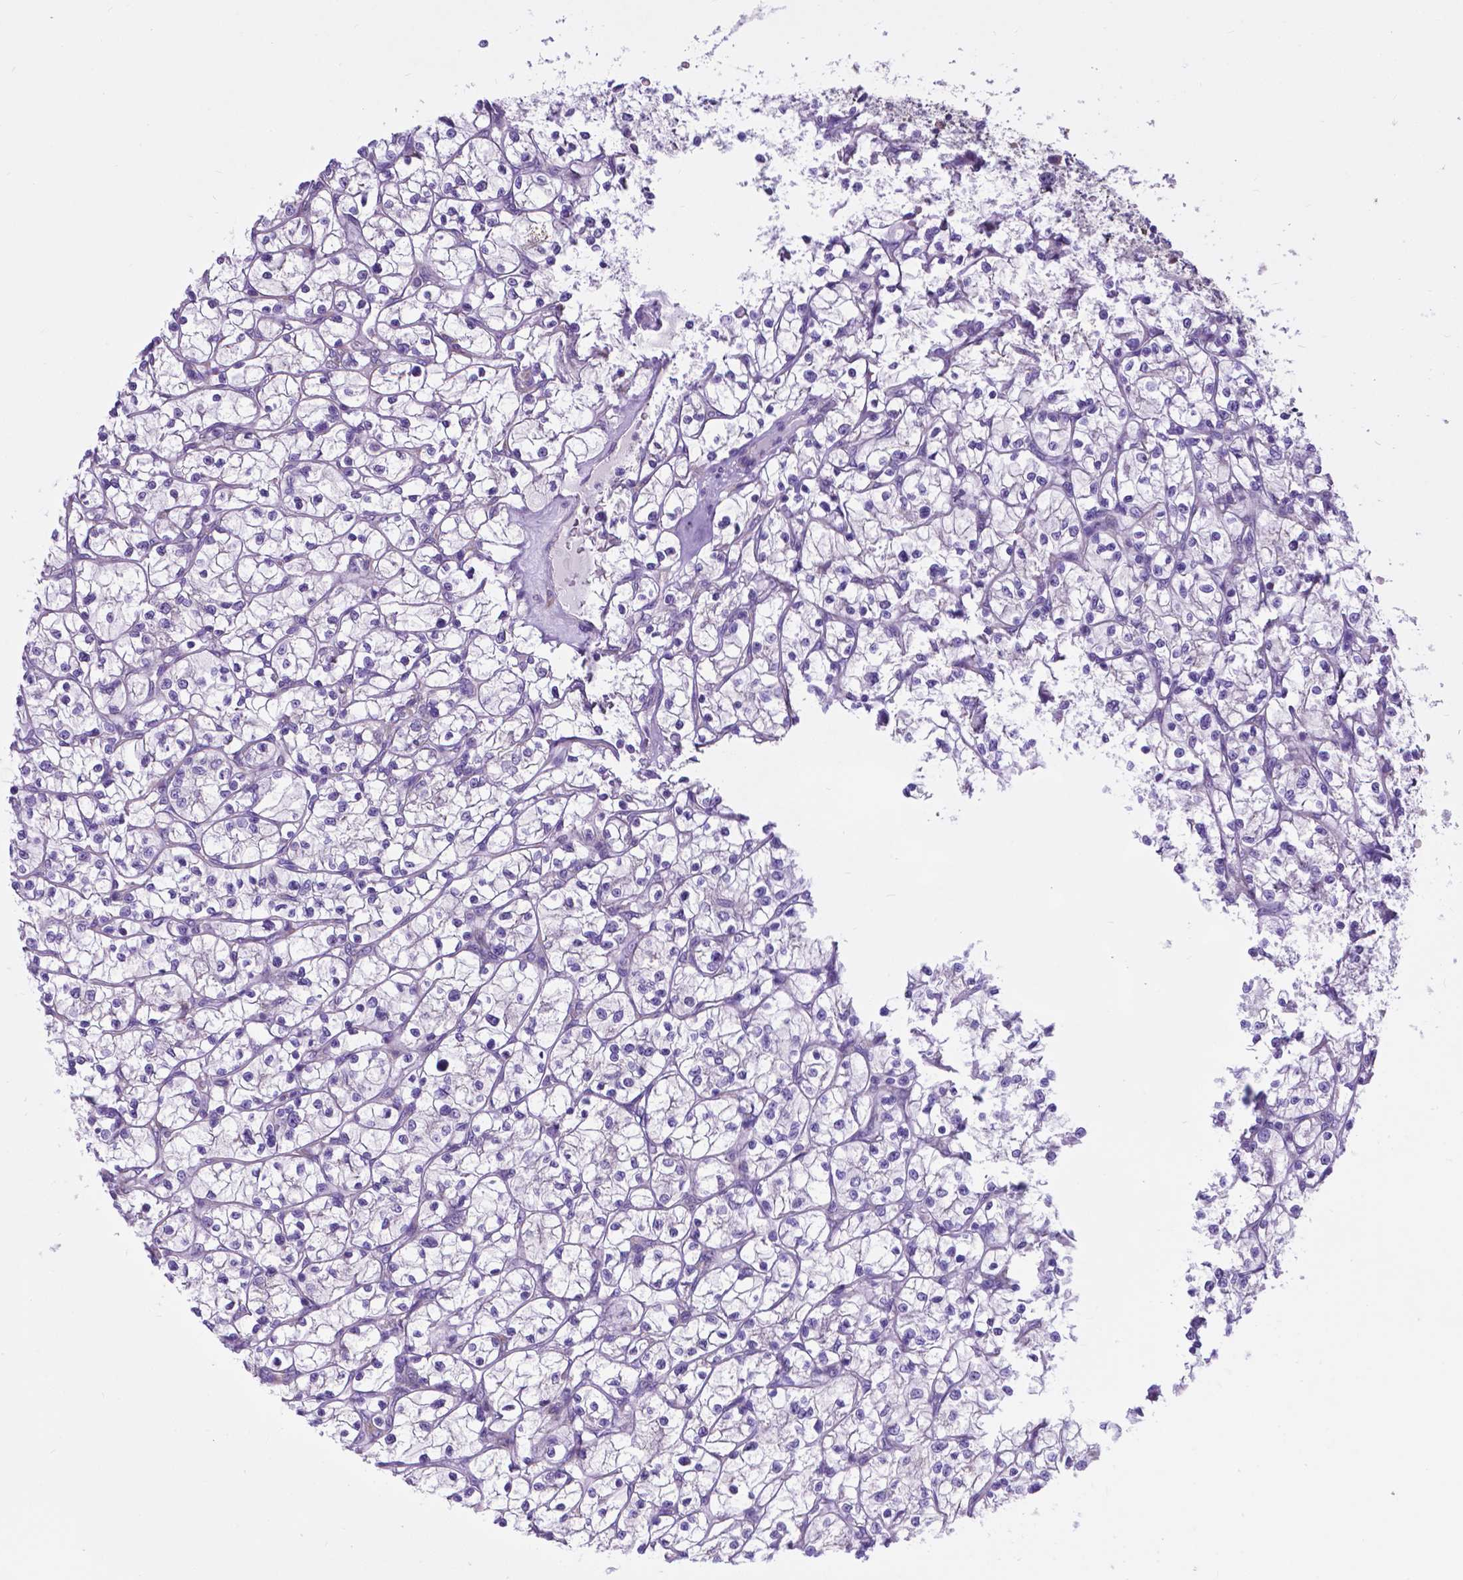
{"staining": {"intensity": "negative", "quantity": "none", "location": "none"}, "tissue": "renal cancer", "cell_type": "Tumor cells", "image_type": "cancer", "snomed": [{"axis": "morphology", "description": "Adenocarcinoma, NOS"}, {"axis": "topography", "description": "Kidney"}], "caption": "The micrograph demonstrates no significant expression in tumor cells of renal cancer (adenocarcinoma).", "gene": "RPL6", "patient": {"sex": "female", "age": 64}}